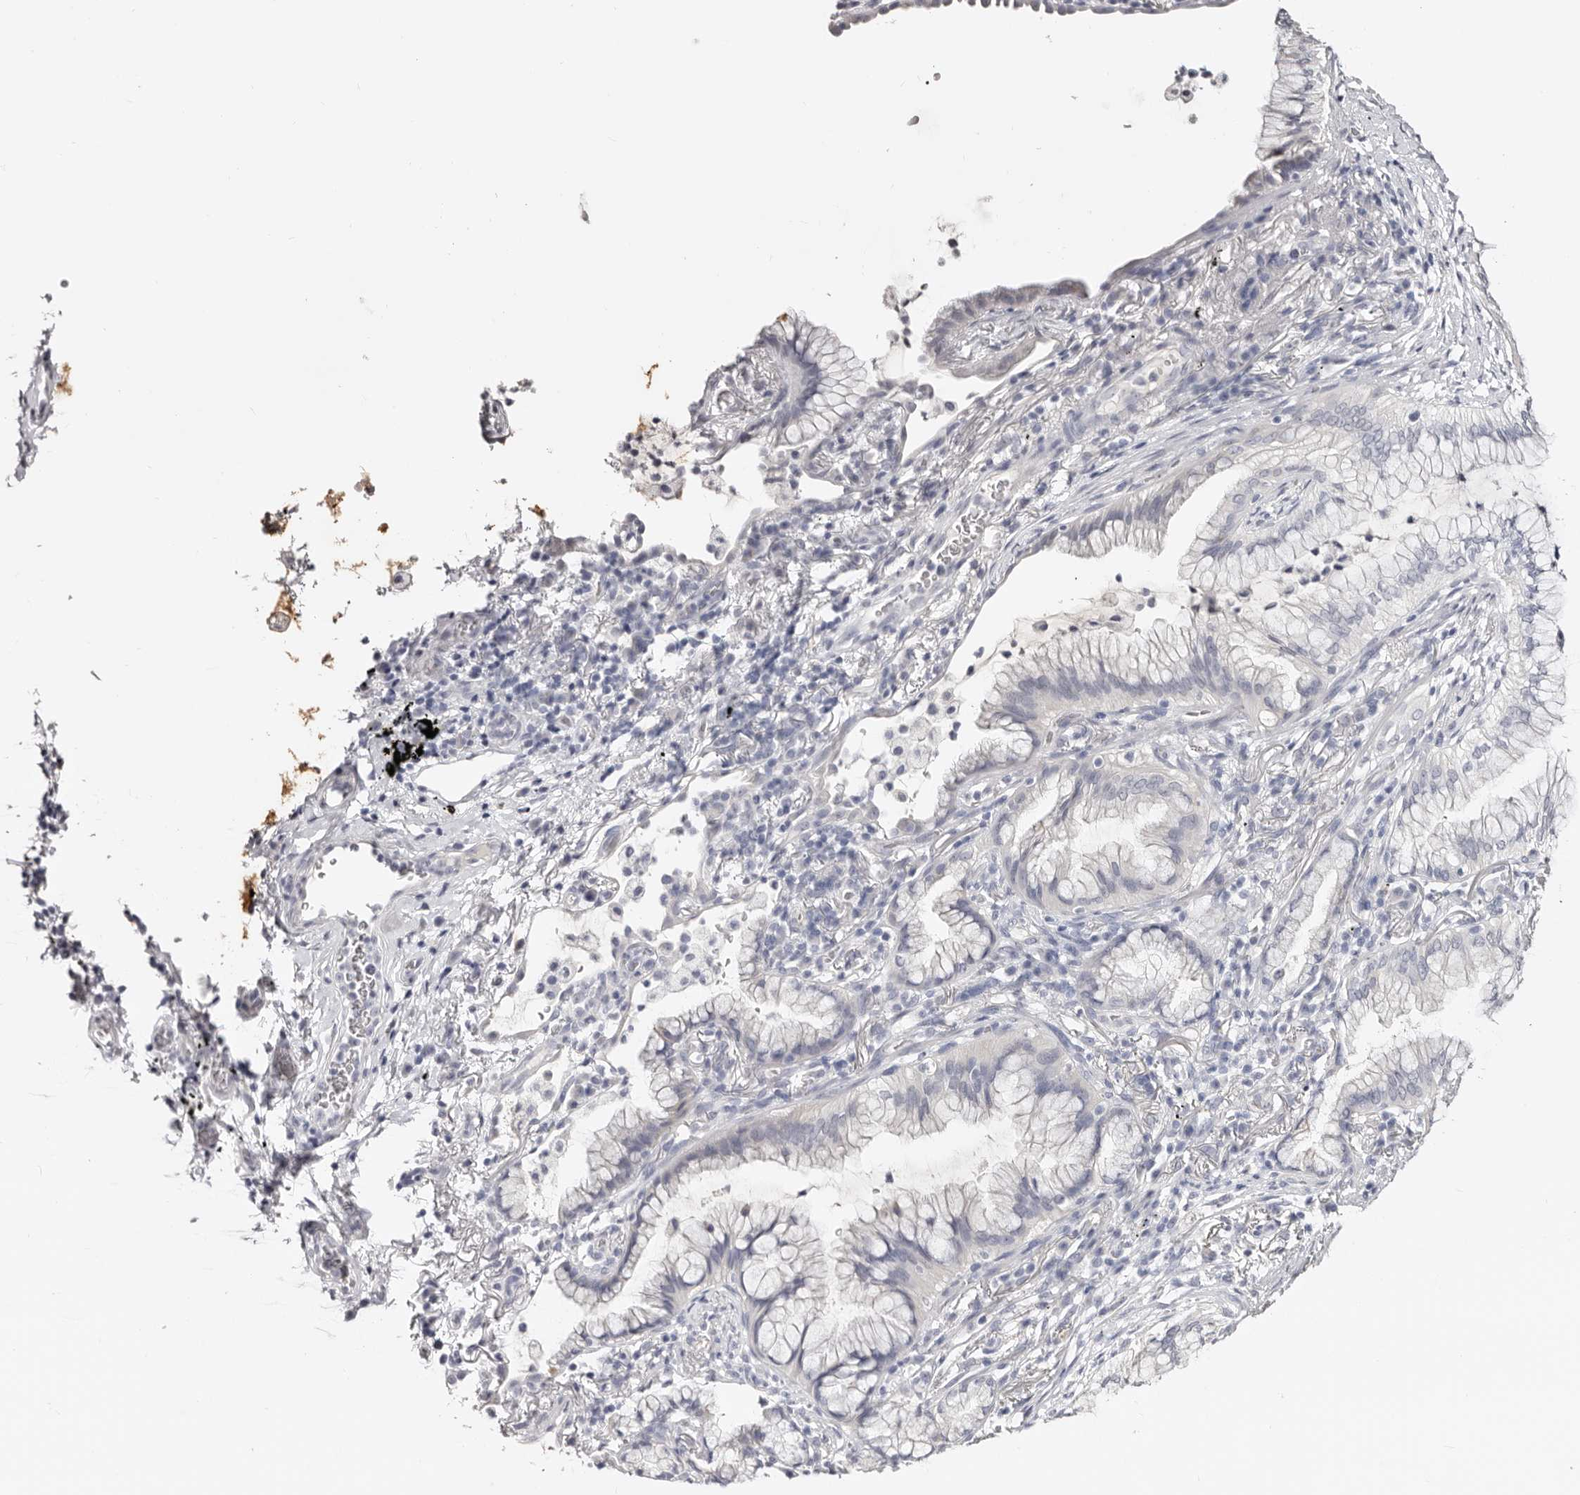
{"staining": {"intensity": "negative", "quantity": "none", "location": "none"}, "tissue": "lung cancer", "cell_type": "Tumor cells", "image_type": "cancer", "snomed": [{"axis": "morphology", "description": "Adenocarcinoma, NOS"}, {"axis": "topography", "description": "Lung"}], "caption": "Photomicrograph shows no significant protein positivity in tumor cells of lung cancer.", "gene": "AKNAD1", "patient": {"sex": "female", "age": 70}}